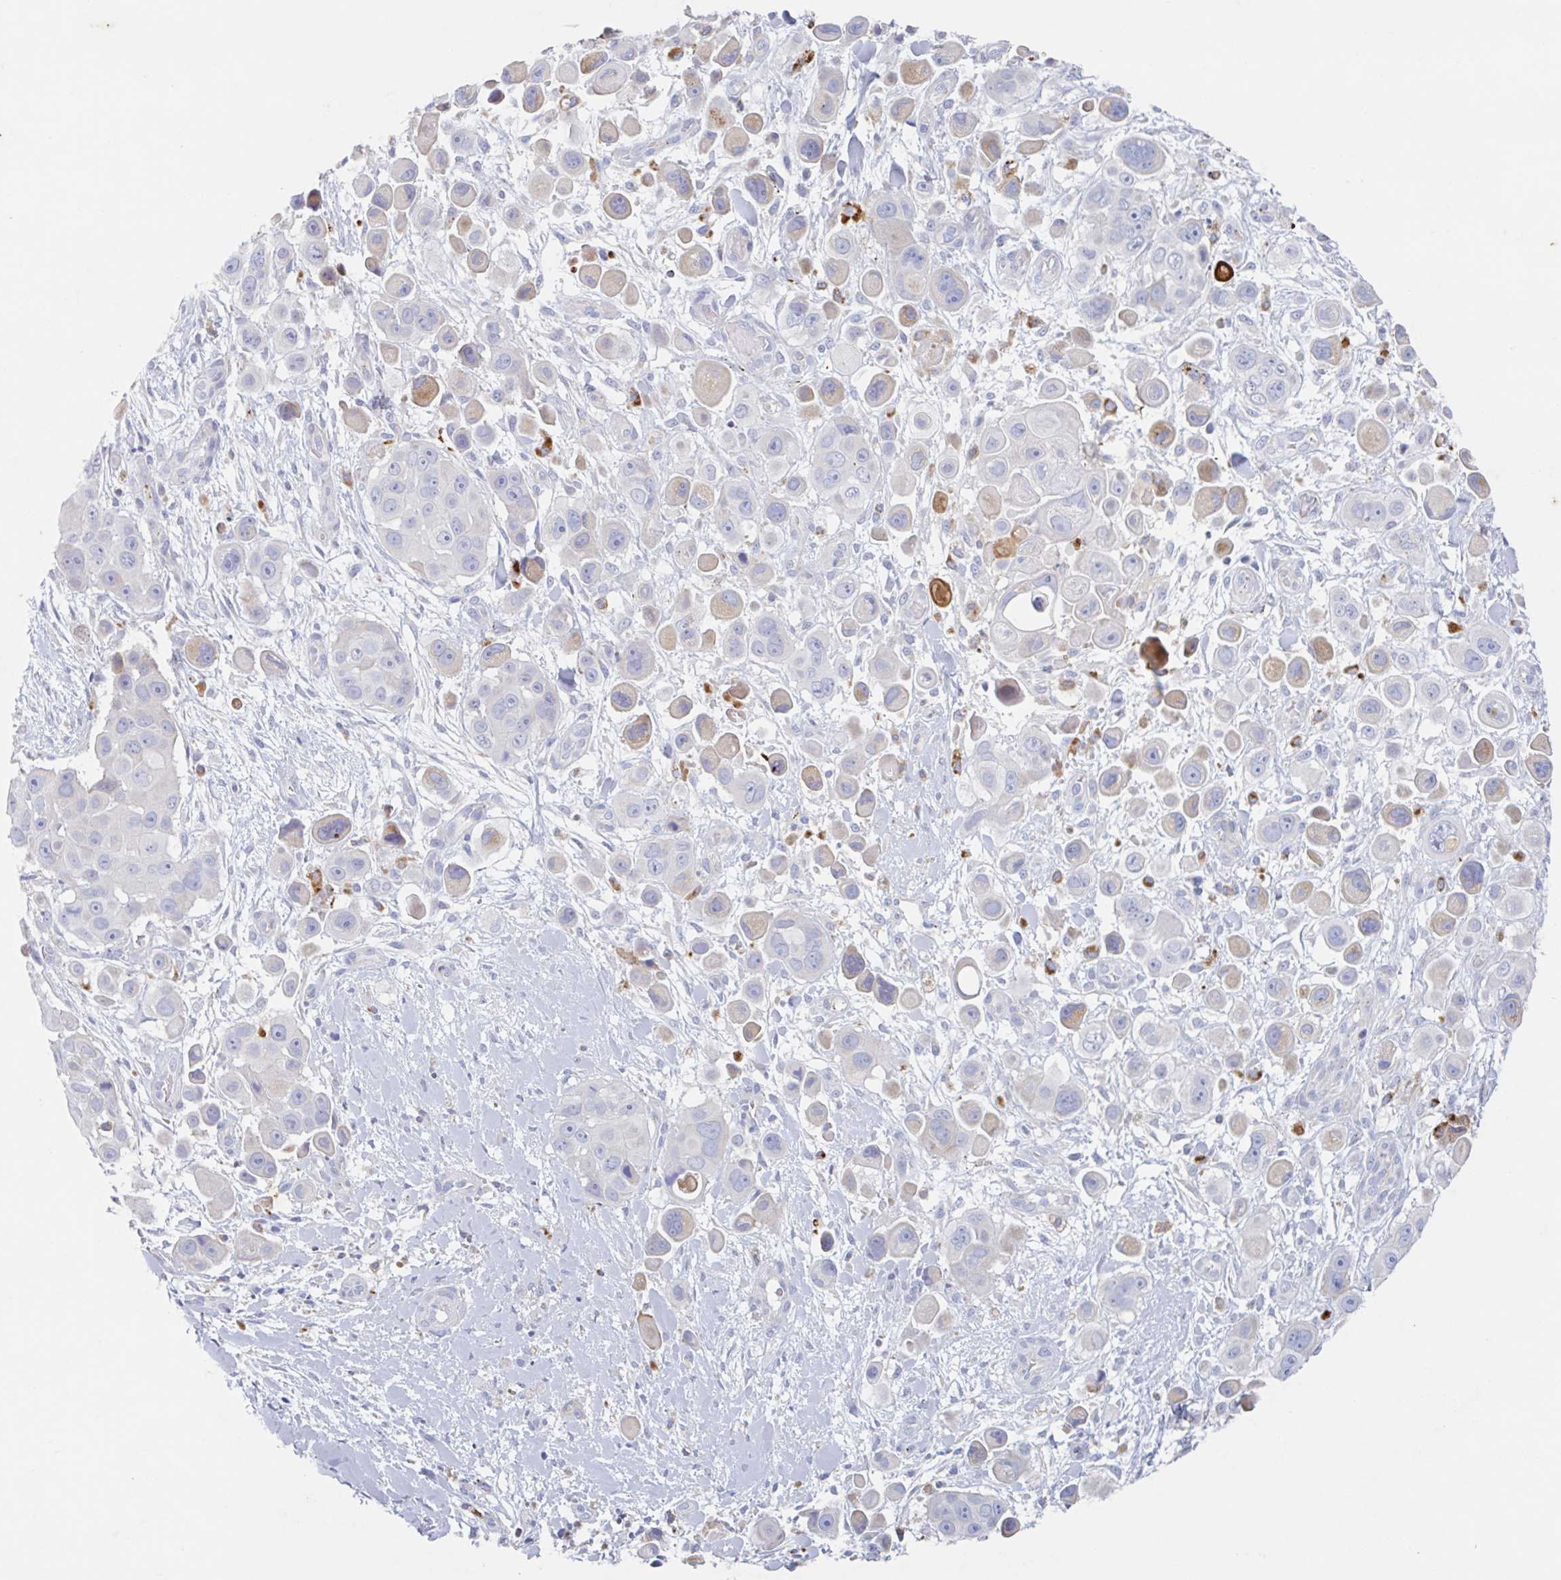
{"staining": {"intensity": "moderate", "quantity": "<25%", "location": "cytoplasmic/membranous"}, "tissue": "skin cancer", "cell_type": "Tumor cells", "image_type": "cancer", "snomed": [{"axis": "morphology", "description": "Squamous cell carcinoma, NOS"}, {"axis": "topography", "description": "Skin"}], "caption": "Immunohistochemical staining of human skin squamous cell carcinoma displays low levels of moderate cytoplasmic/membranous positivity in approximately <25% of tumor cells. (DAB (3,3'-diaminobenzidine) = brown stain, brightfield microscopy at high magnification).", "gene": "MANBA", "patient": {"sex": "male", "age": 67}}